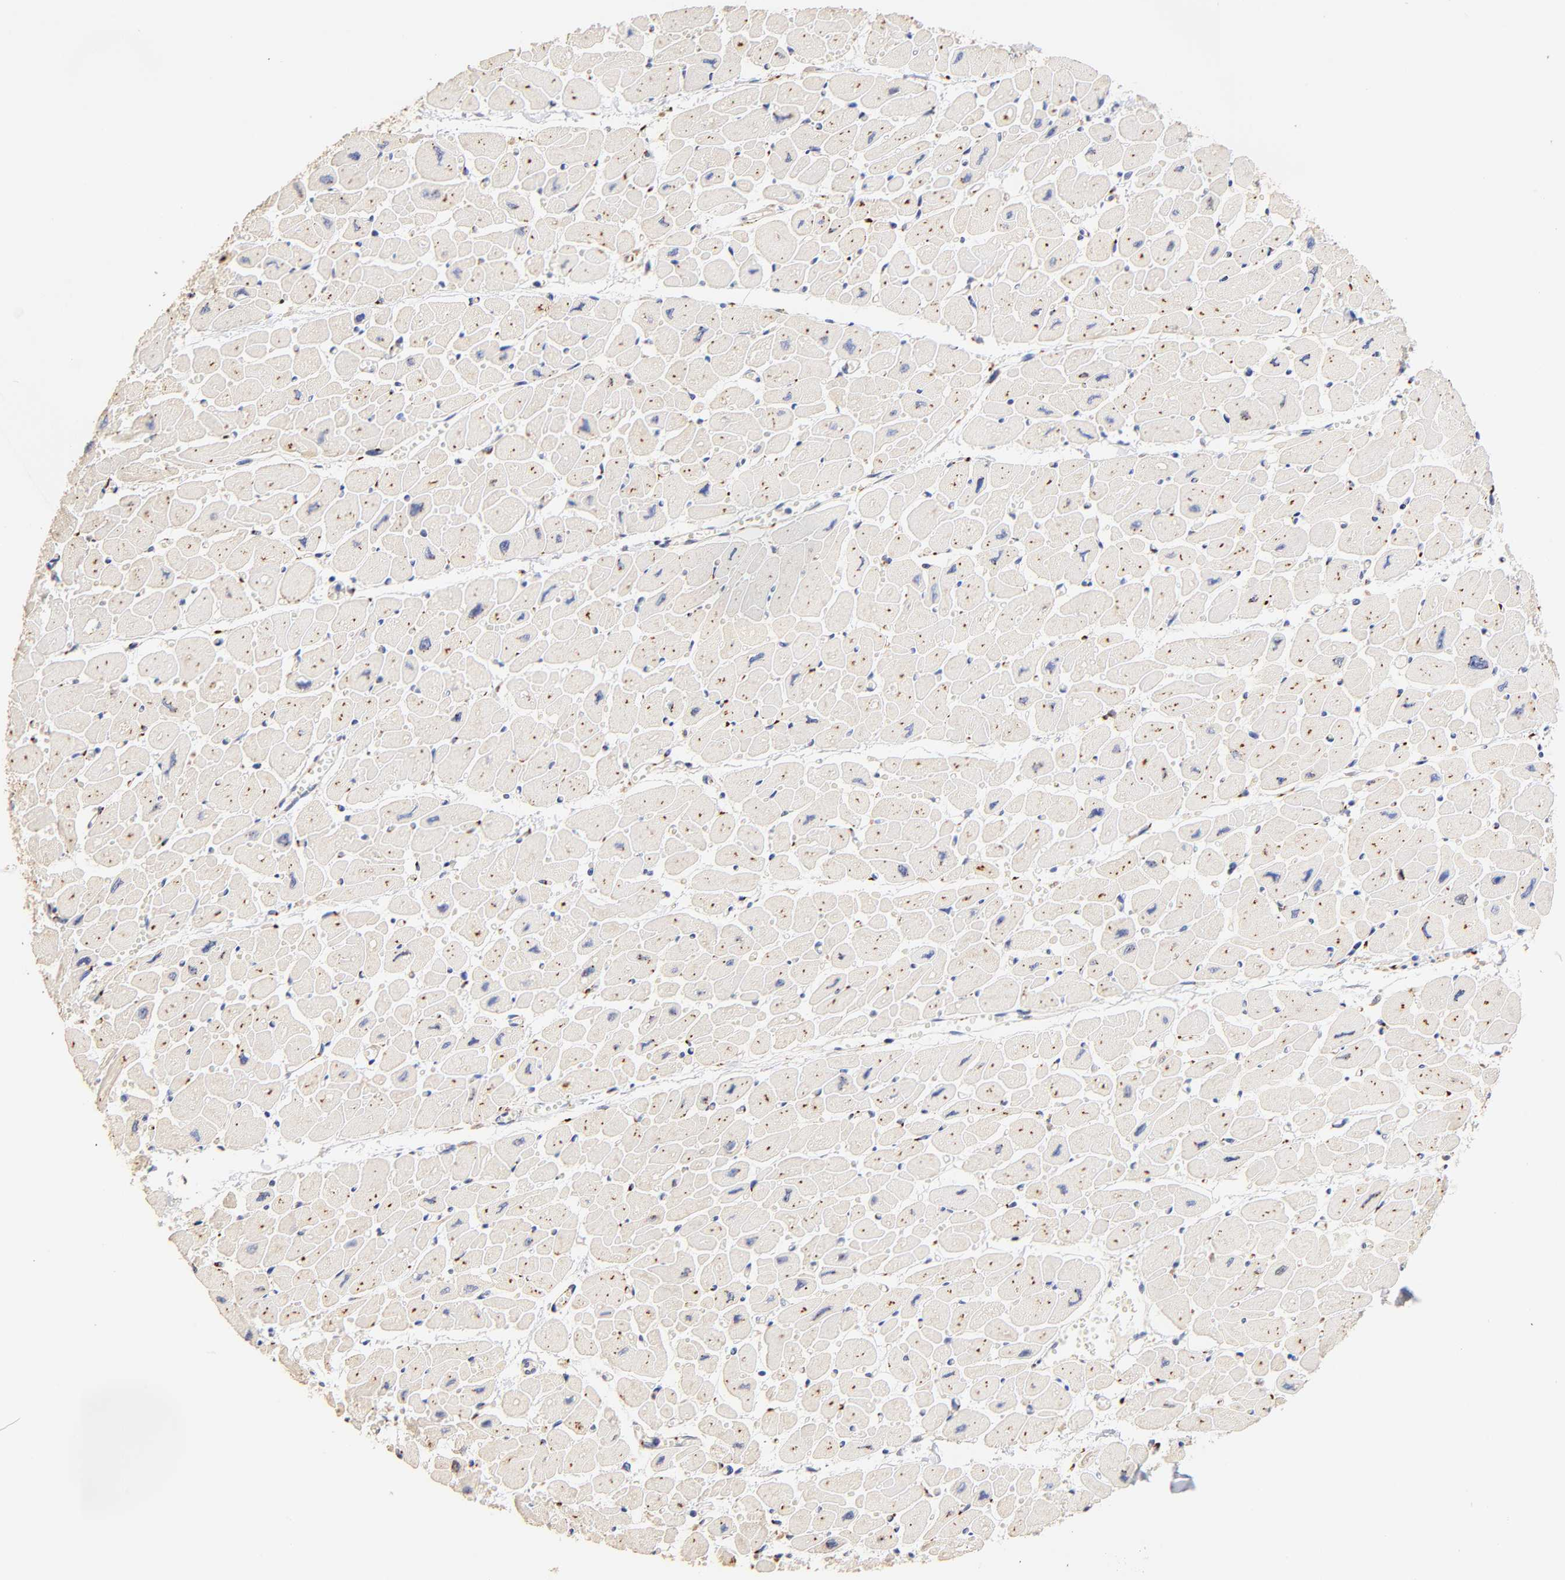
{"staining": {"intensity": "negative", "quantity": "none", "location": "none"}, "tissue": "heart muscle", "cell_type": "Cardiomyocytes", "image_type": "normal", "snomed": [{"axis": "morphology", "description": "Normal tissue, NOS"}, {"axis": "topography", "description": "Heart"}], "caption": "IHC image of benign heart muscle: heart muscle stained with DAB exhibits no significant protein staining in cardiomyocytes.", "gene": "FMNL3", "patient": {"sex": "female", "age": 54}}